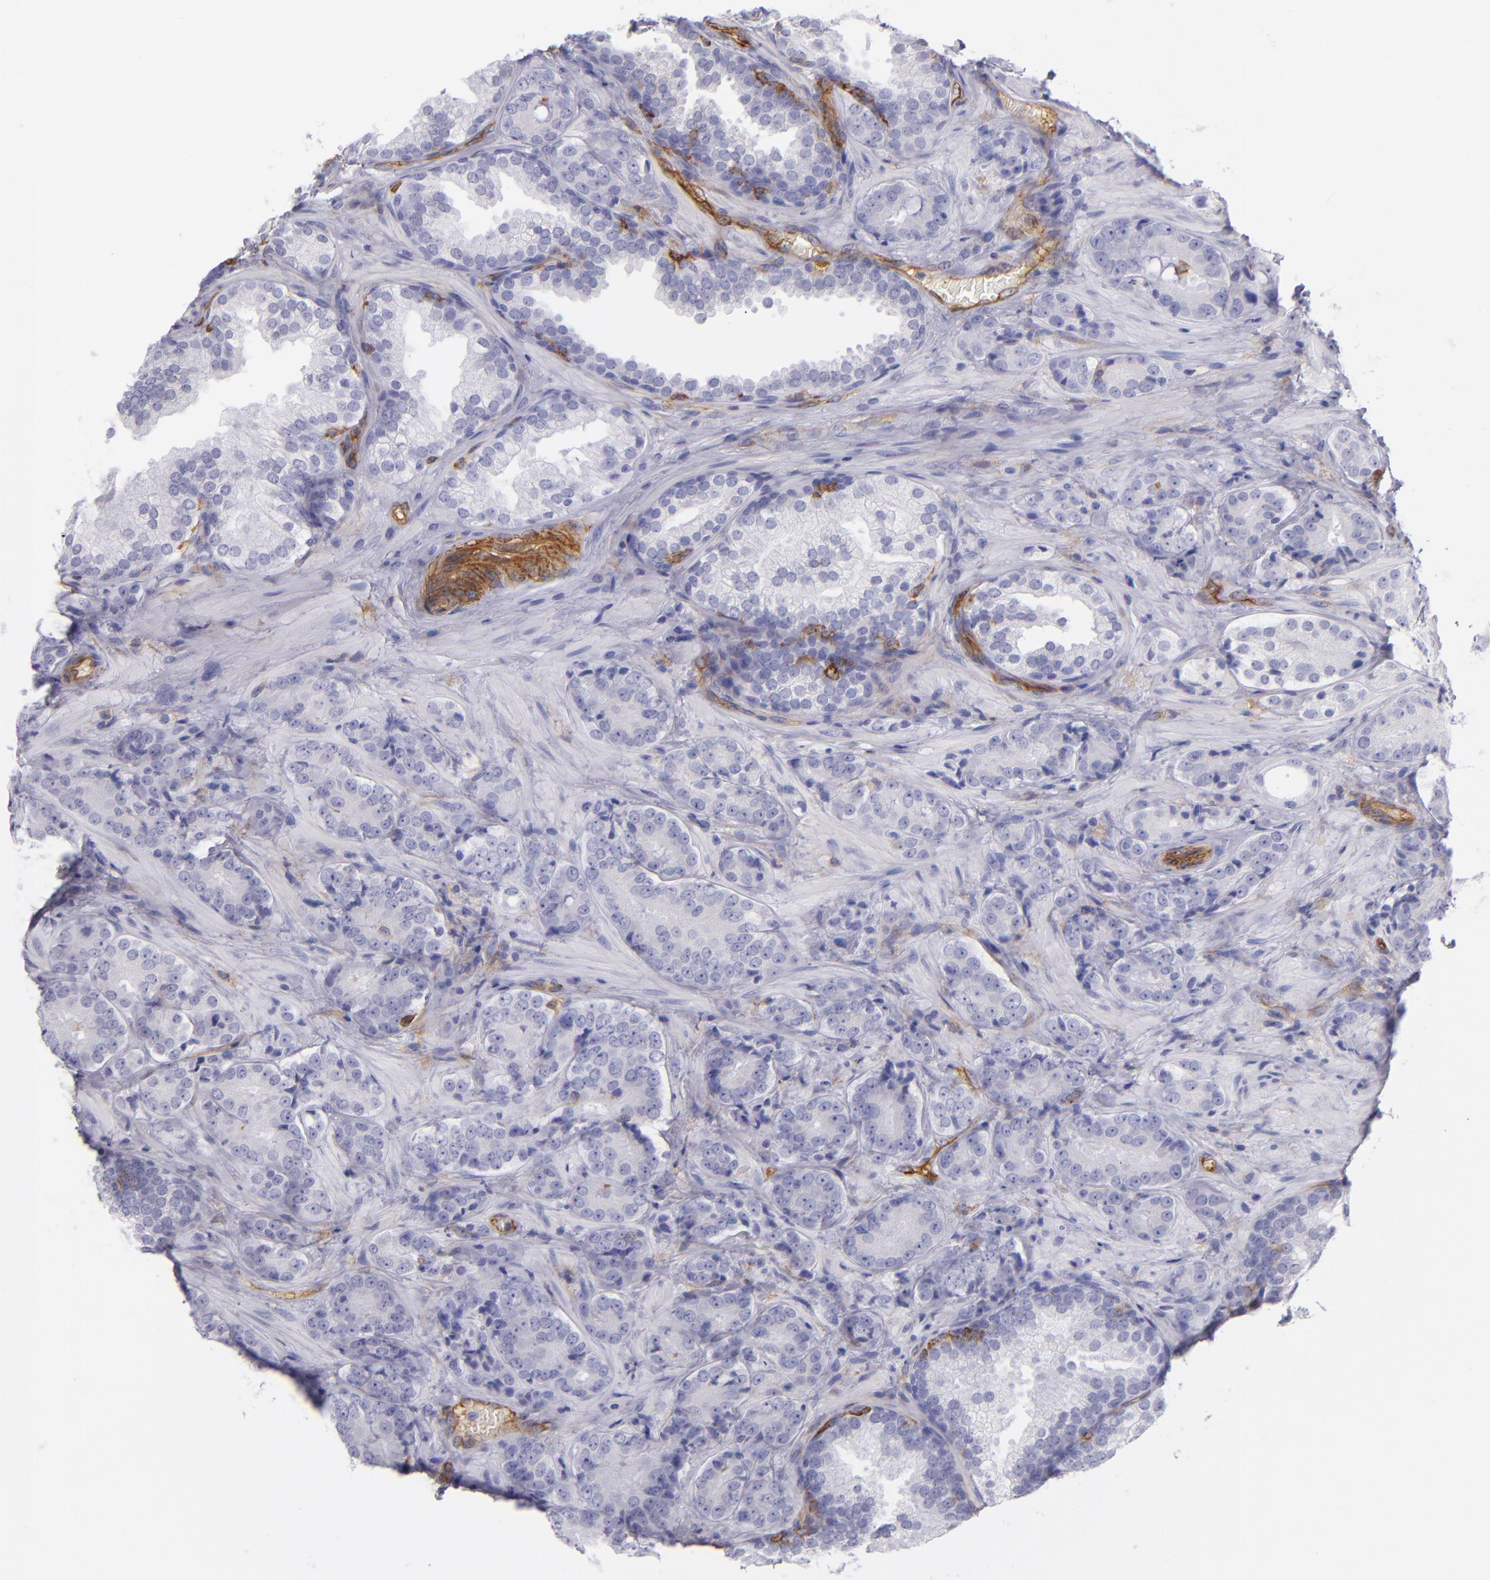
{"staining": {"intensity": "negative", "quantity": "none", "location": "none"}, "tissue": "prostate cancer", "cell_type": "Tumor cells", "image_type": "cancer", "snomed": [{"axis": "morphology", "description": "Adenocarcinoma, High grade"}, {"axis": "topography", "description": "Prostate"}], "caption": "Prostate cancer (high-grade adenocarcinoma) was stained to show a protein in brown. There is no significant expression in tumor cells. Brightfield microscopy of immunohistochemistry stained with DAB (brown) and hematoxylin (blue), captured at high magnification.", "gene": "ENTPD1", "patient": {"sex": "male", "age": 70}}